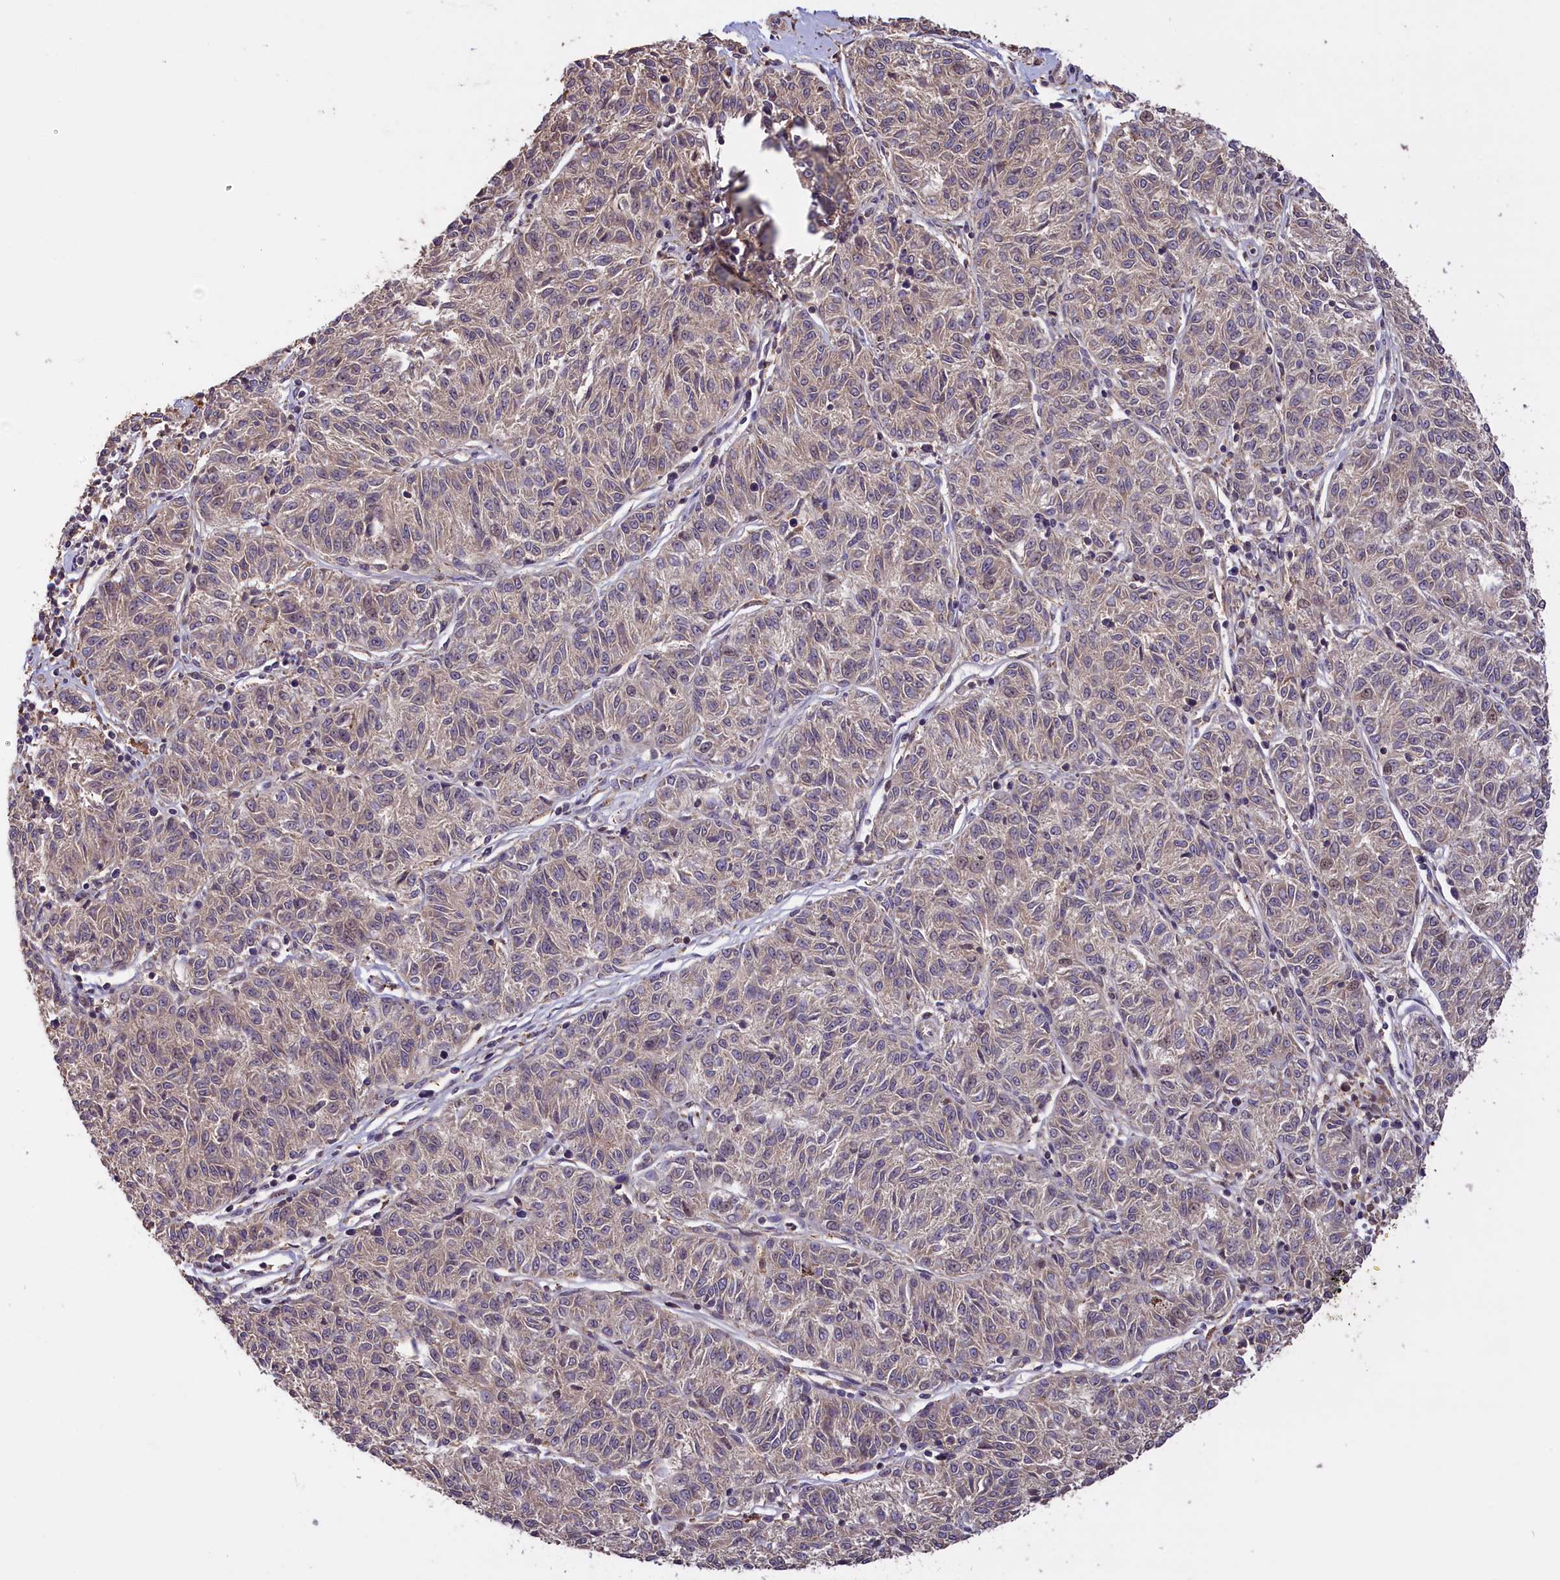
{"staining": {"intensity": "negative", "quantity": "none", "location": "none"}, "tissue": "melanoma", "cell_type": "Tumor cells", "image_type": "cancer", "snomed": [{"axis": "morphology", "description": "Malignant melanoma, NOS"}, {"axis": "topography", "description": "Skin"}], "caption": "DAB immunohistochemical staining of human malignant melanoma demonstrates no significant positivity in tumor cells.", "gene": "DNAJB9", "patient": {"sex": "female", "age": 72}}